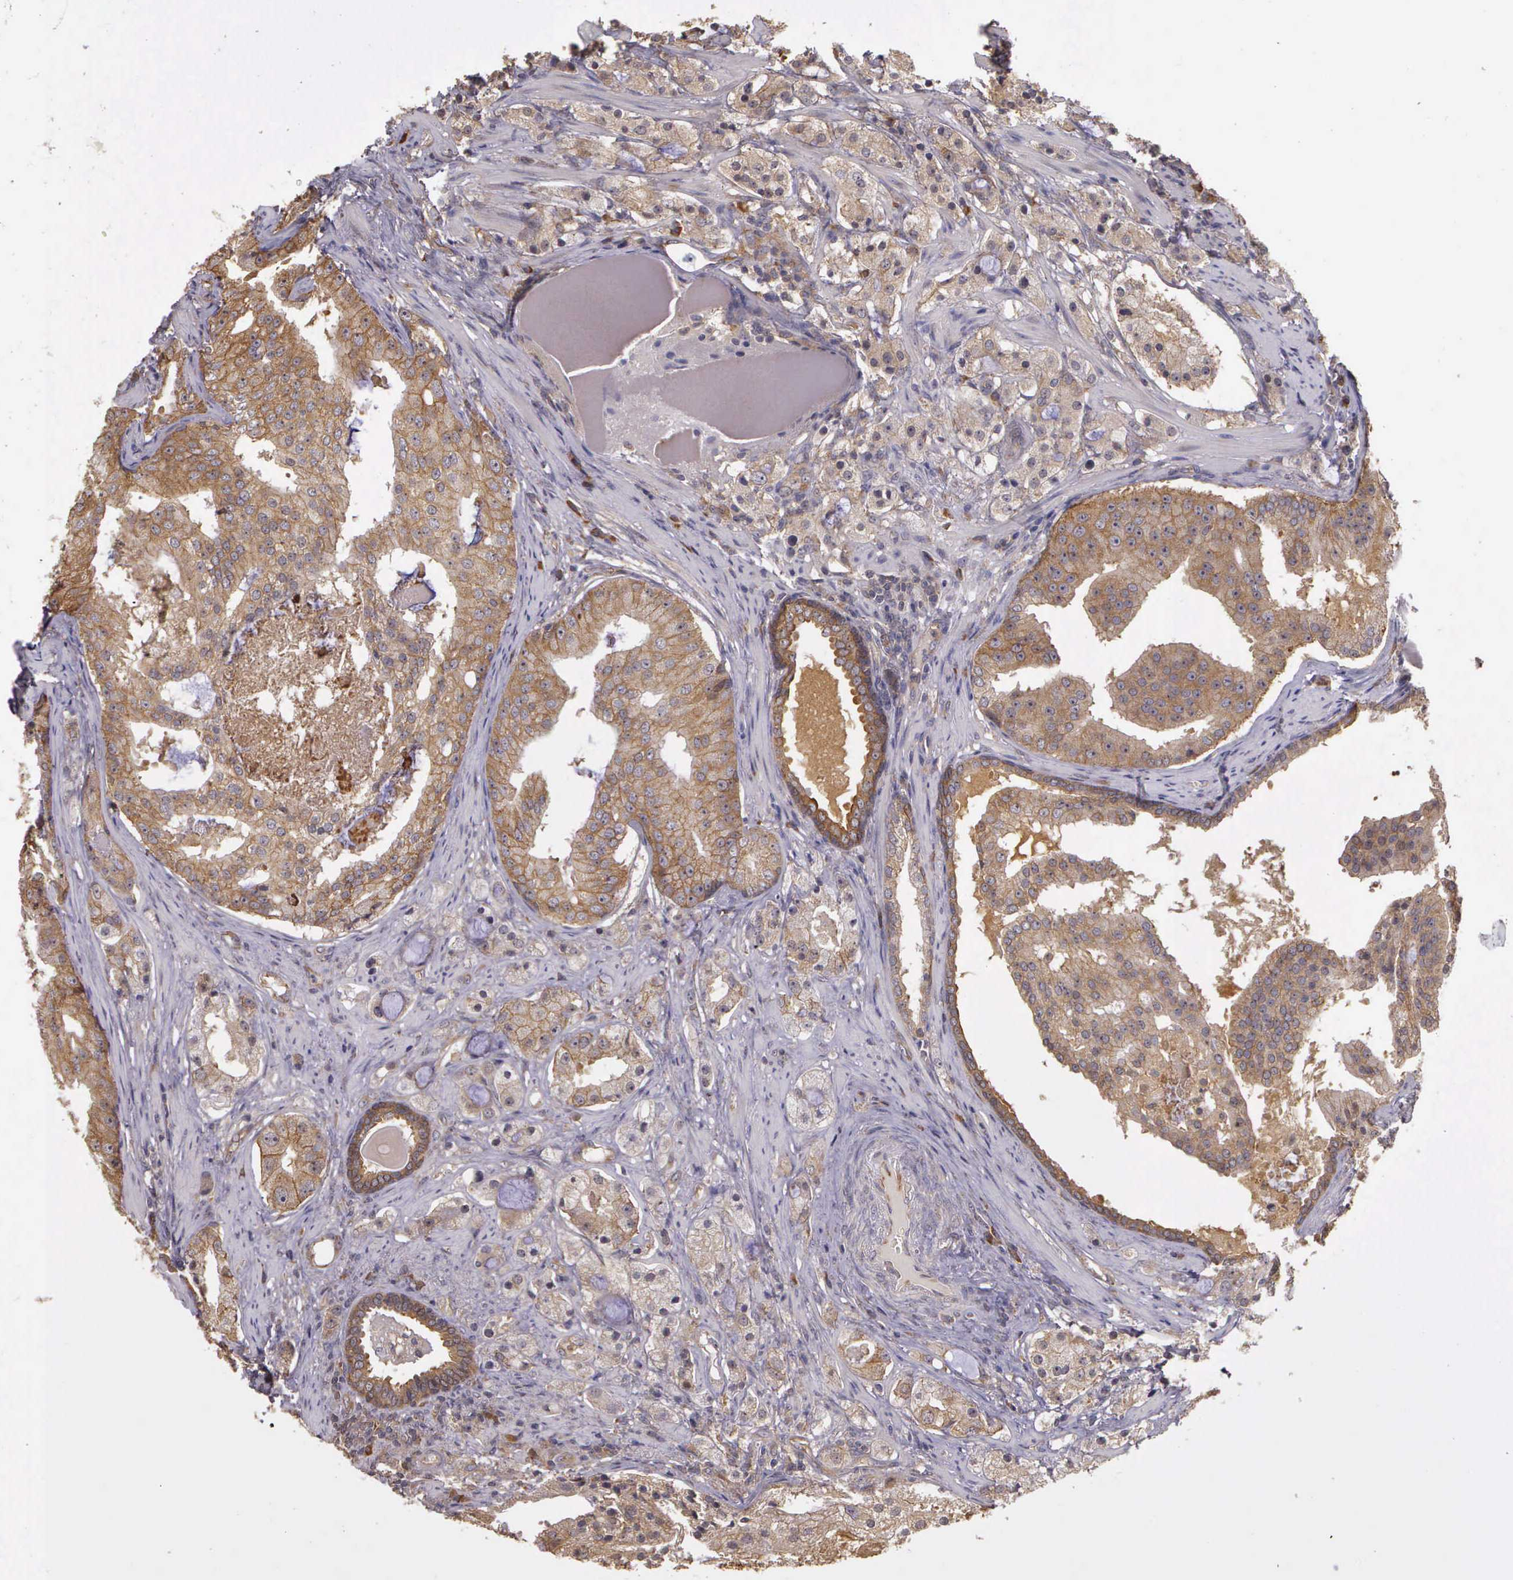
{"staining": {"intensity": "moderate", "quantity": ">75%", "location": "cytoplasmic/membranous"}, "tissue": "prostate cancer", "cell_type": "Tumor cells", "image_type": "cancer", "snomed": [{"axis": "morphology", "description": "Adenocarcinoma, High grade"}, {"axis": "topography", "description": "Prostate"}], "caption": "Human prostate cancer stained with a protein marker exhibits moderate staining in tumor cells.", "gene": "EIF5", "patient": {"sex": "male", "age": 68}}